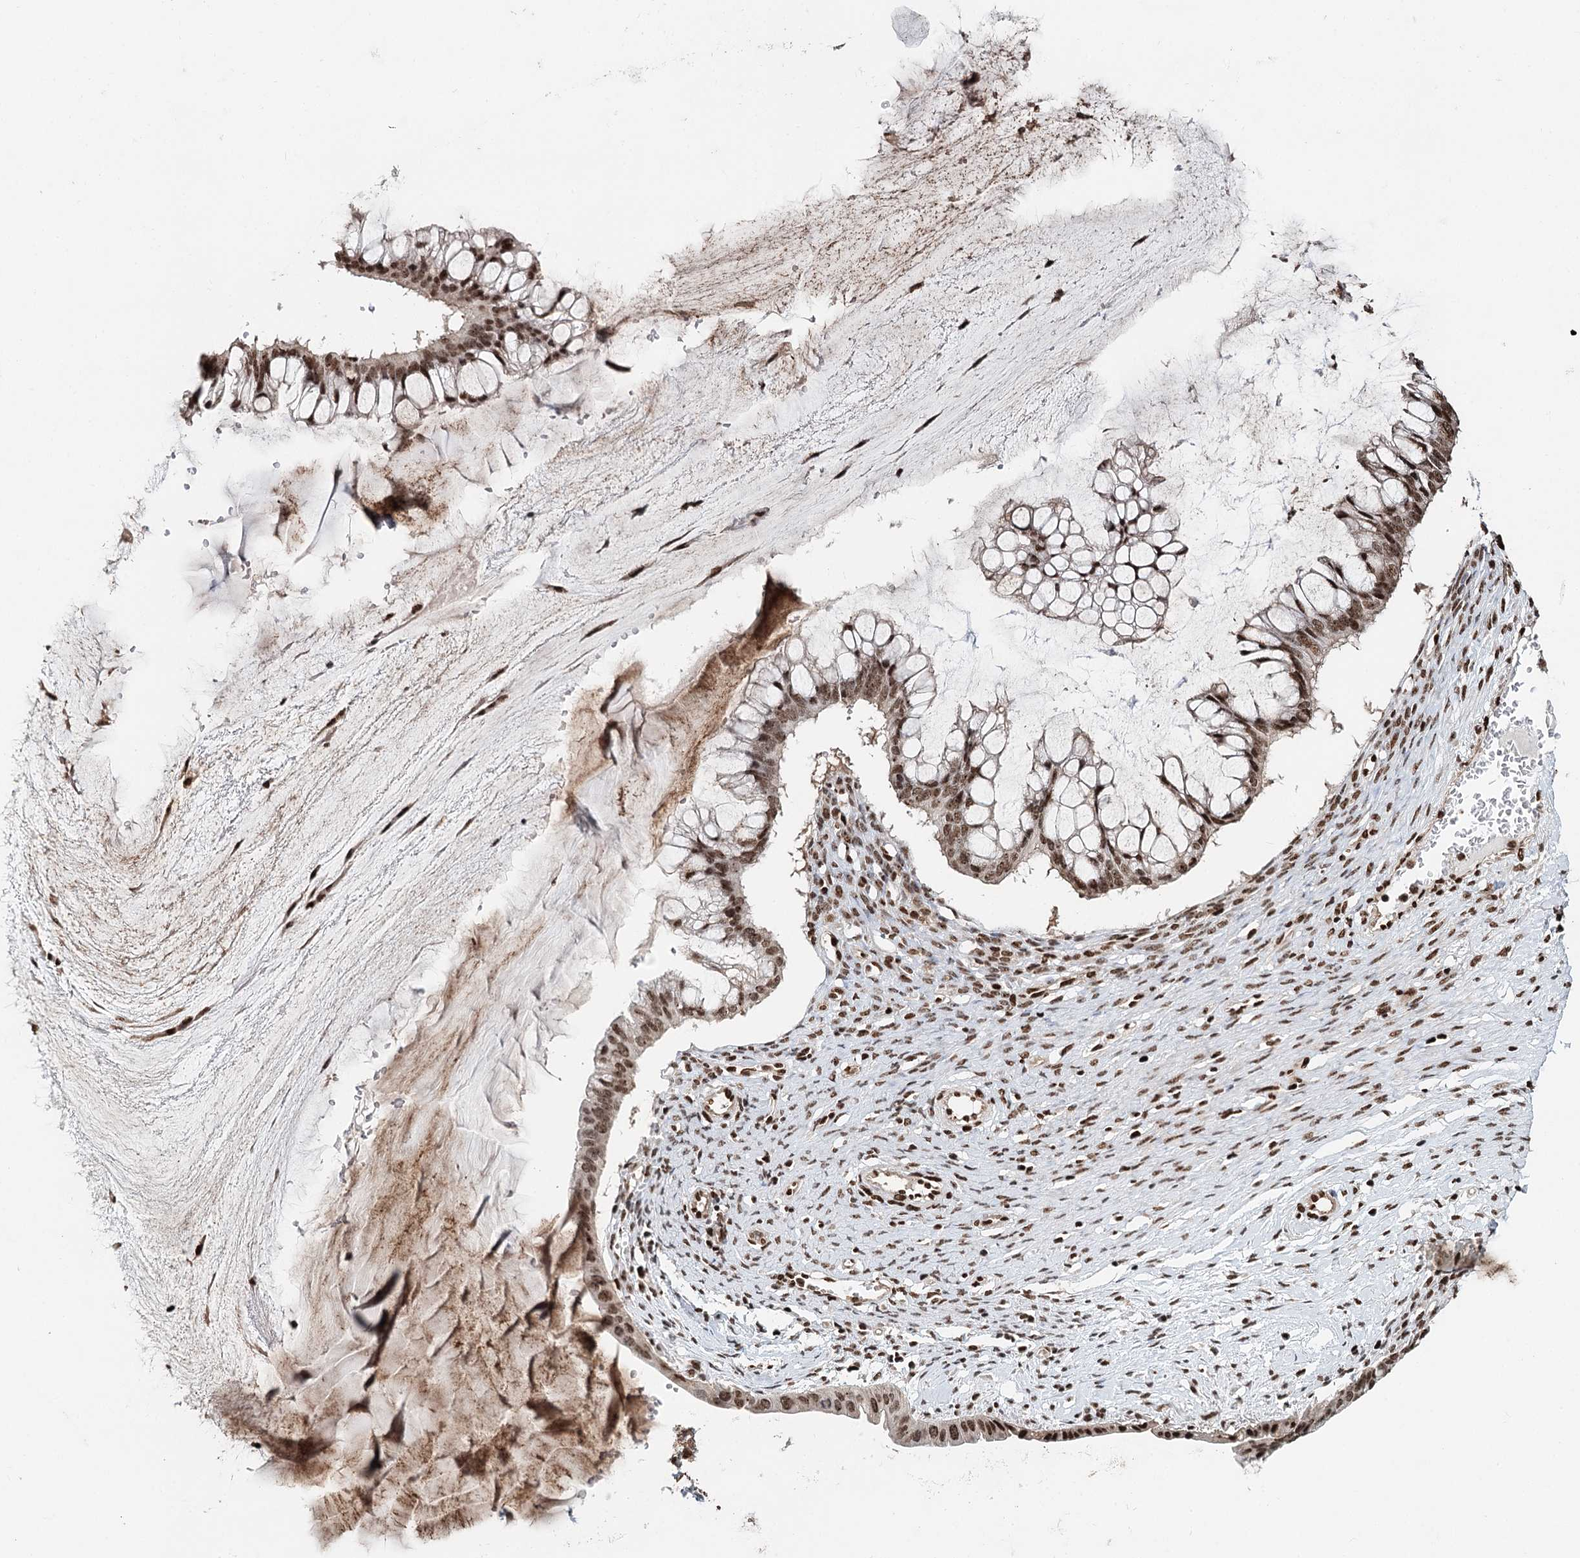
{"staining": {"intensity": "moderate", "quantity": ">75%", "location": "nuclear"}, "tissue": "ovarian cancer", "cell_type": "Tumor cells", "image_type": "cancer", "snomed": [{"axis": "morphology", "description": "Cystadenocarcinoma, mucinous, NOS"}, {"axis": "topography", "description": "Ovary"}], "caption": "Protein expression analysis of ovarian mucinous cystadenocarcinoma demonstrates moderate nuclear staining in about >75% of tumor cells.", "gene": "RPS27A", "patient": {"sex": "female", "age": 73}}